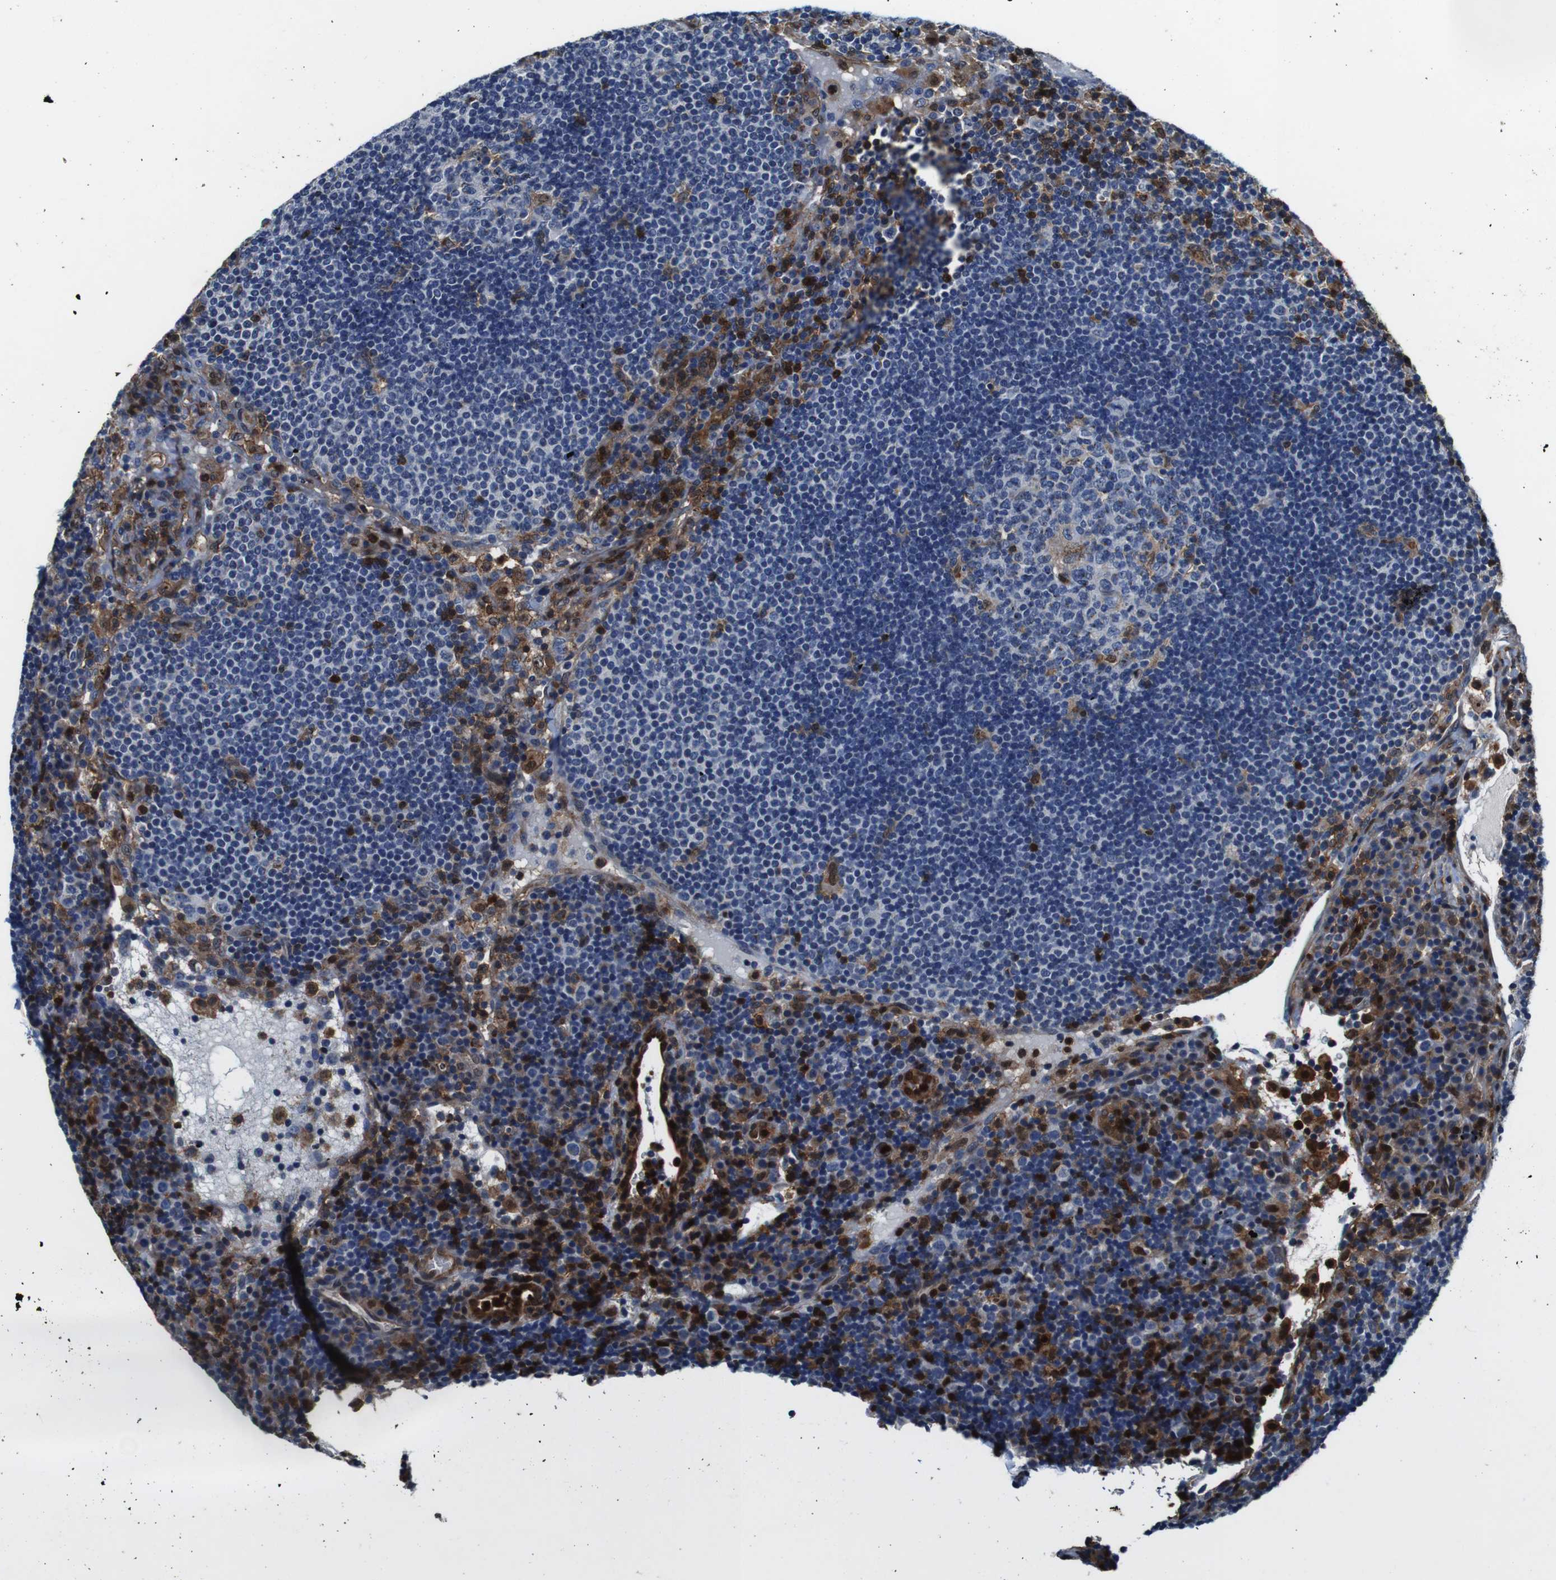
{"staining": {"intensity": "weak", "quantity": "<25%", "location": "cytoplasmic/membranous"}, "tissue": "lymph node", "cell_type": "Germinal center cells", "image_type": "normal", "snomed": [{"axis": "morphology", "description": "Normal tissue, NOS"}, {"axis": "topography", "description": "Lymph node"}], "caption": "Lymph node stained for a protein using immunohistochemistry shows no positivity germinal center cells.", "gene": "ANXA1", "patient": {"sex": "female", "age": 53}}